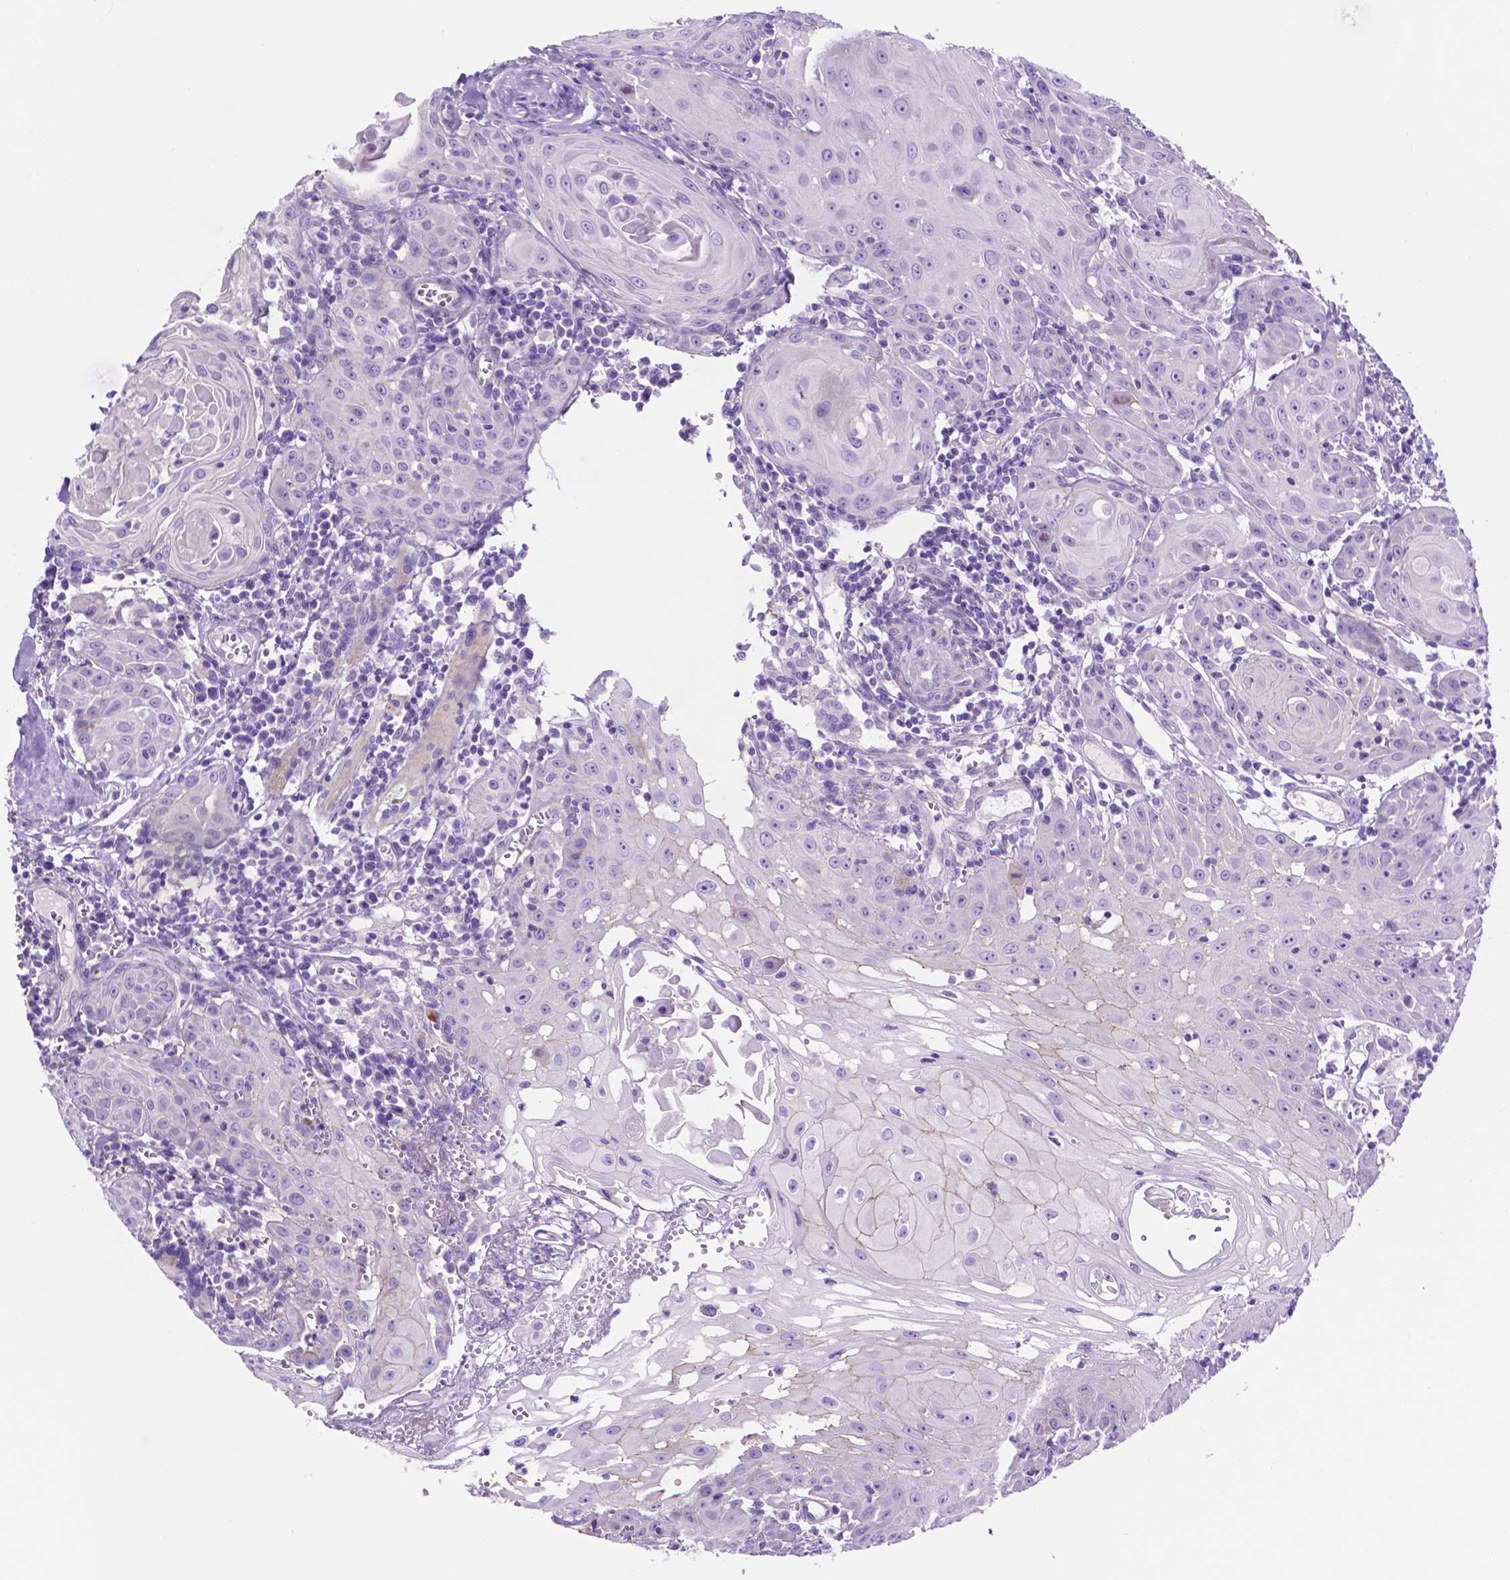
{"staining": {"intensity": "negative", "quantity": "none", "location": "none"}, "tissue": "head and neck cancer", "cell_type": "Tumor cells", "image_type": "cancer", "snomed": [{"axis": "morphology", "description": "Squamous cell carcinoma, NOS"}, {"axis": "topography", "description": "Head-Neck"}], "caption": "A photomicrograph of human head and neck cancer is negative for staining in tumor cells.", "gene": "IGFN1", "patient": {"sex": "female", "age": 80}}